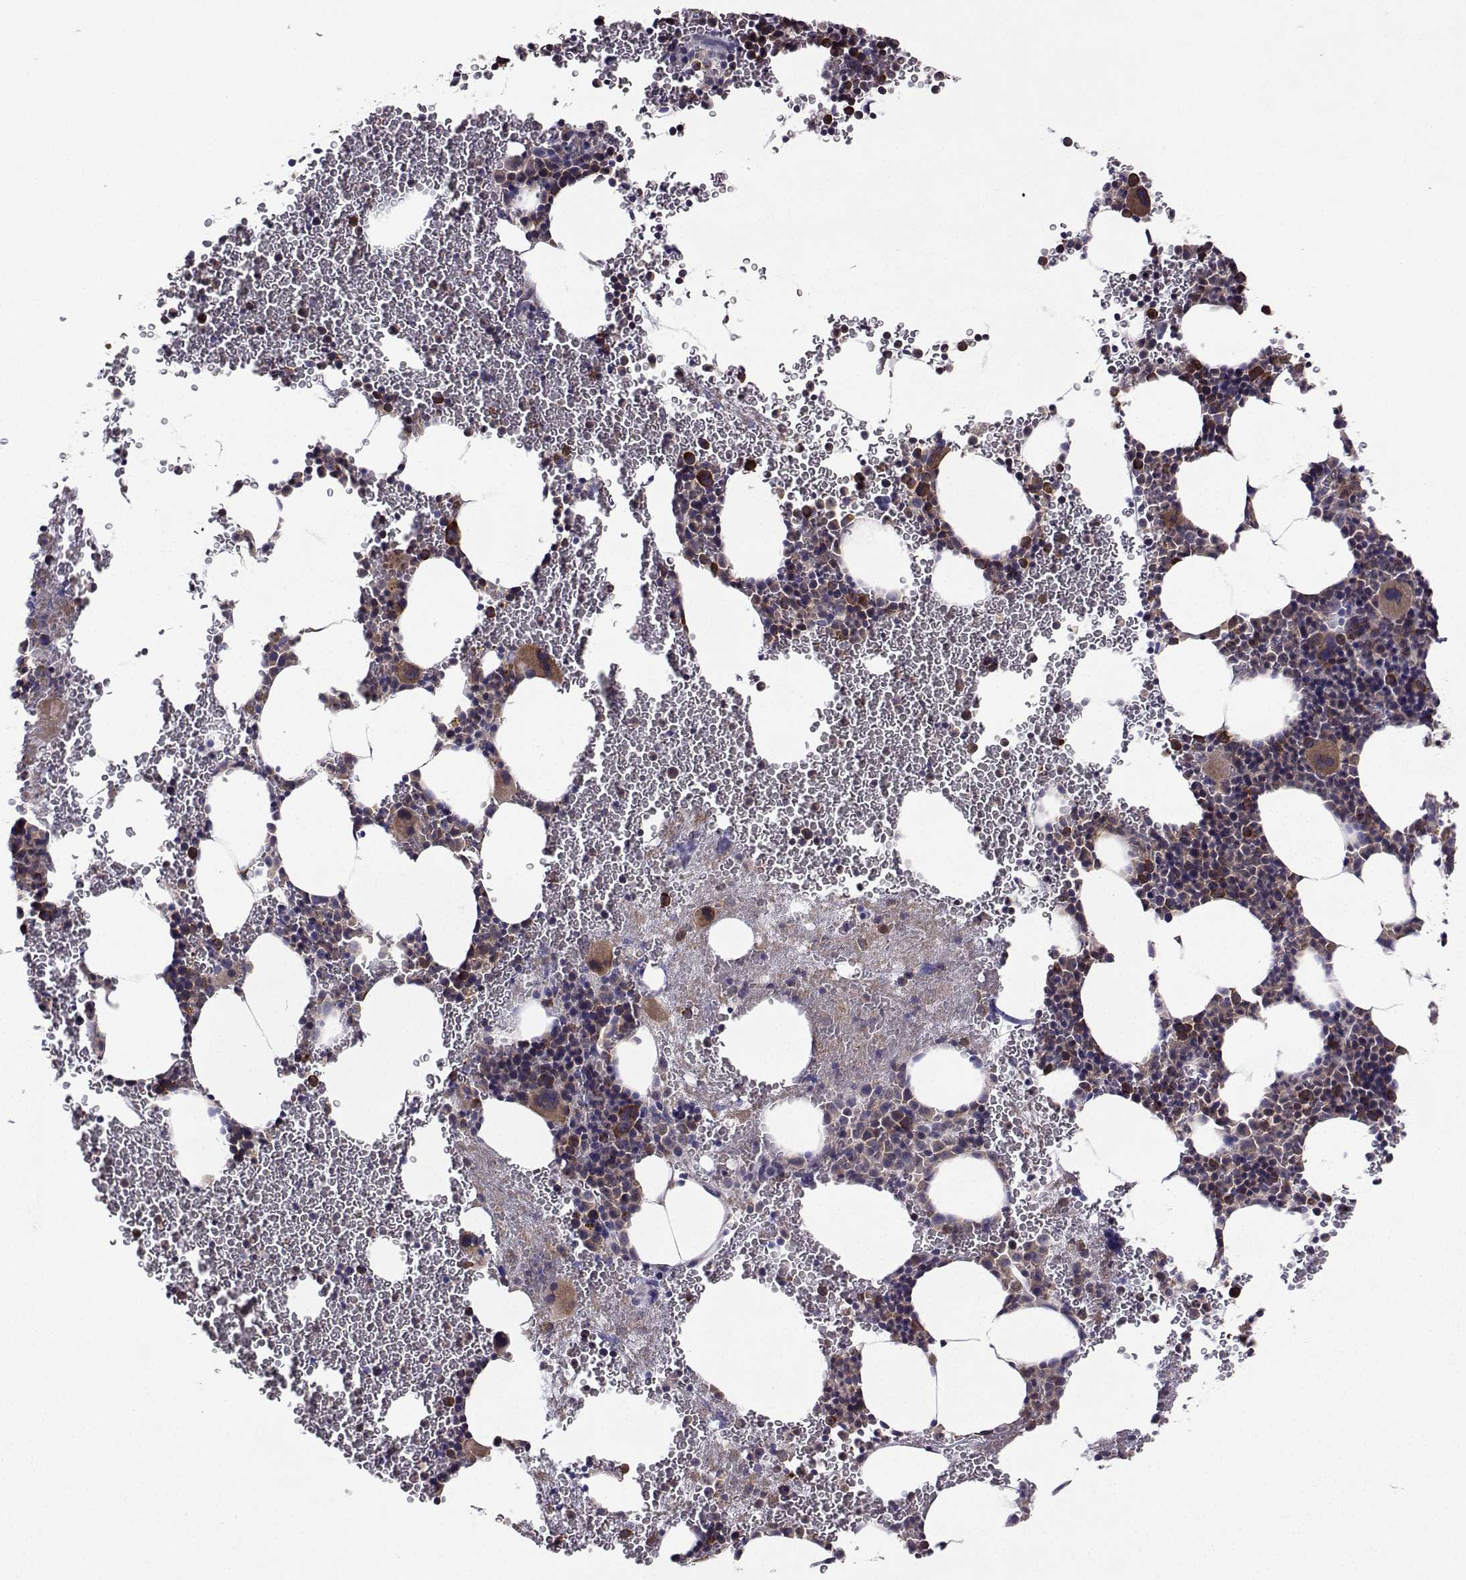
{"staining": {"intensity": "moderate", "quantity": "25%-75%", "location": "cytoplasmic/membranous"}, "tissue": "bone marrow", "cell_type": "Hematopoietic cells", "image_type": "normal", "snomed": [{"axis": "morphology", "description": "Normal tissue, NOS"}, {"axis": "topography", "description": "Bone marrow"}], "caption": "Hematopoietic cells demonstrate moderate cytoplasmic/membranous positivity in approximately 25%-75% of cells in benign bone marrow.", "gene": "STXBP5", "patient": {"sex": "male", "age": 50}}